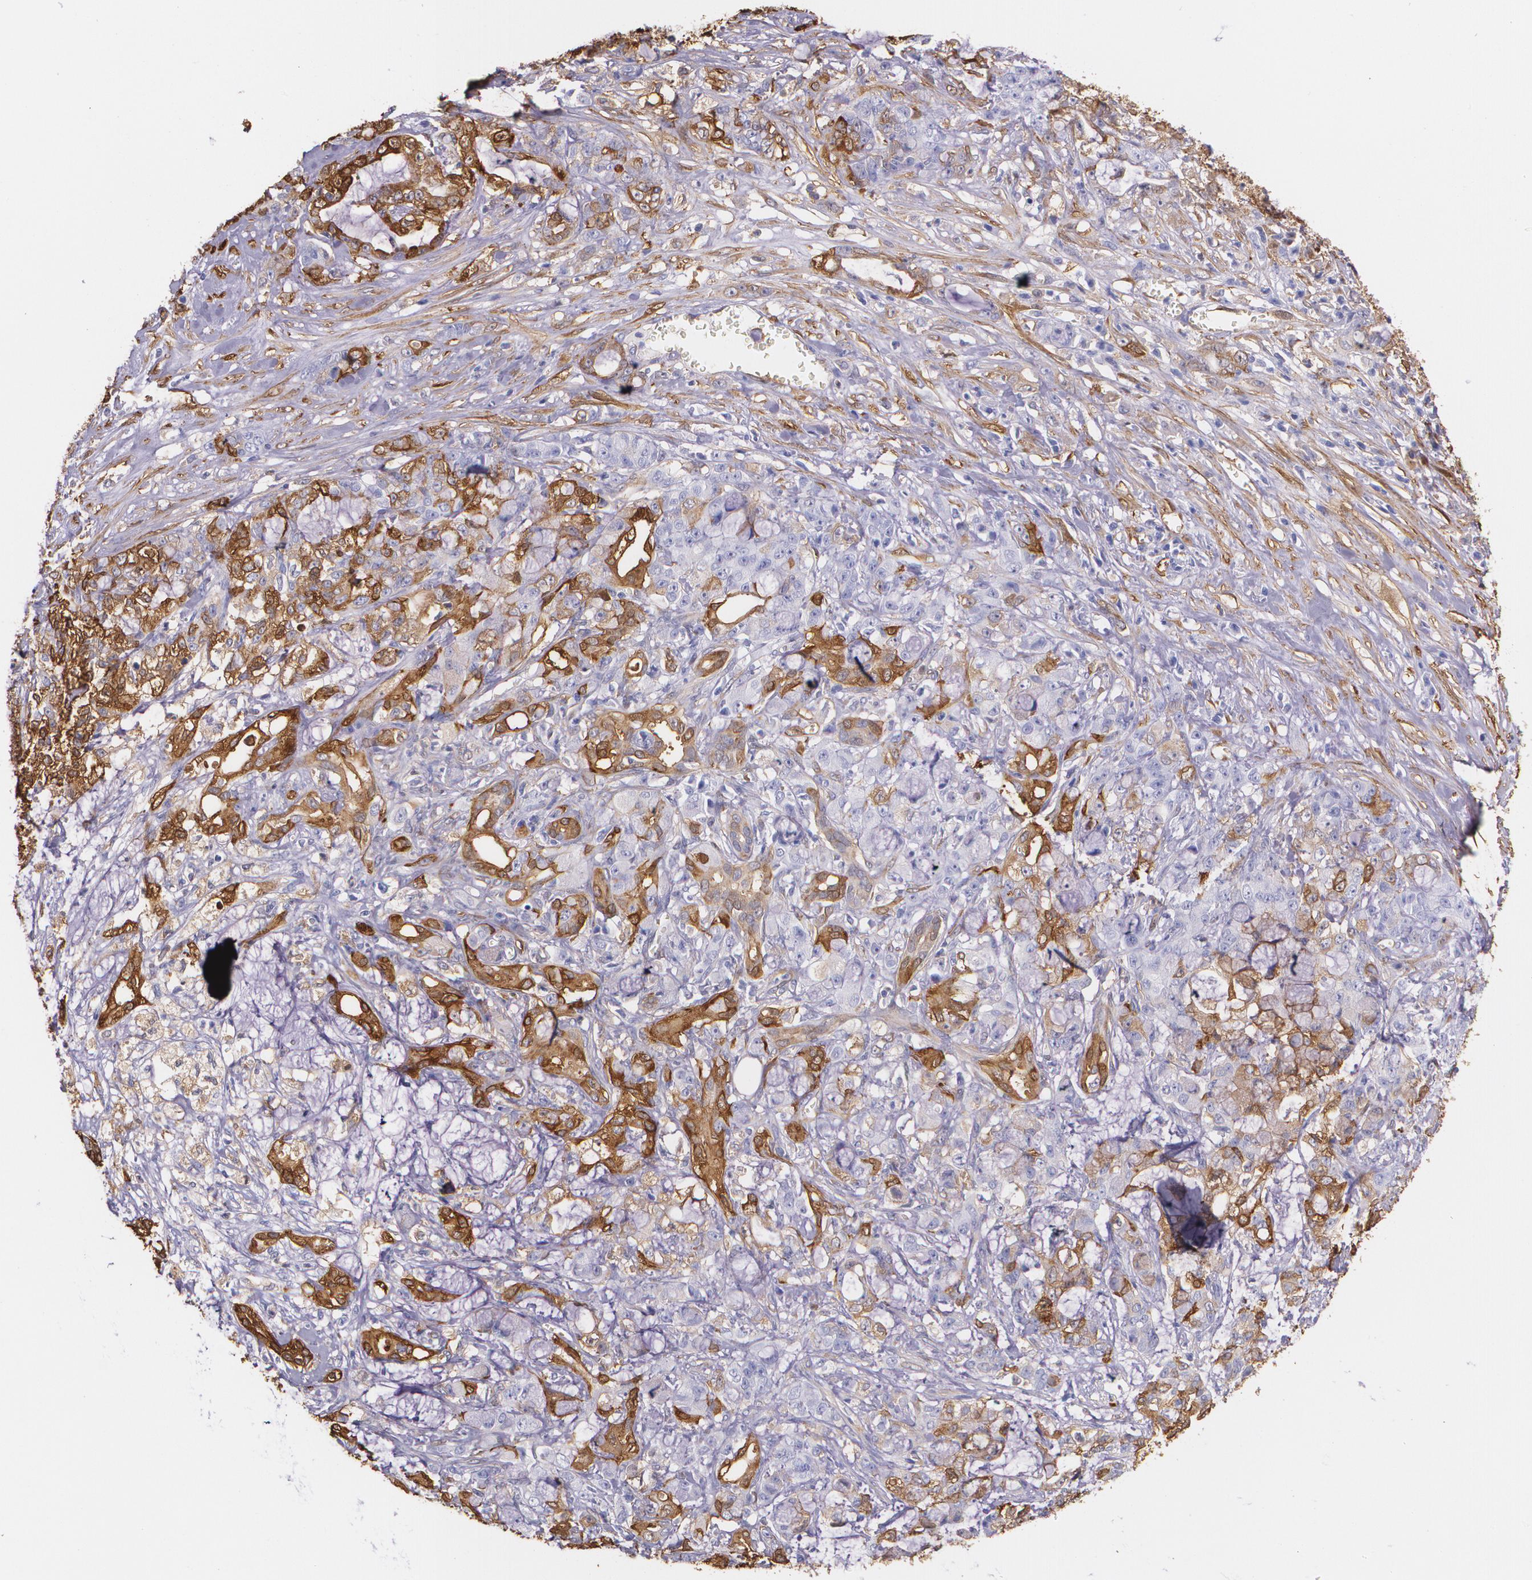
{"staining": {"intensity": "moderate", "quantity": "<25%", "location": "cytoplasmic/membranous"}, "tissue": "pancreatic cancer", "cell_type": "Tumor cells", "image_type": "cancer", "snomed": [{"axis": "morphology", "description": "Adenocarcinoma, NOS"}, {"axis": "topography", "description": "Pancreas"}], "caption": "About <25% of tumor cells in human pancreatic cancer reveal moderate cytoplasmic/membranous protein expression as visualized by brown immunohistochemical staining.", "gene": "MMP2", "patient": {"sex": "female", "age": 73}}